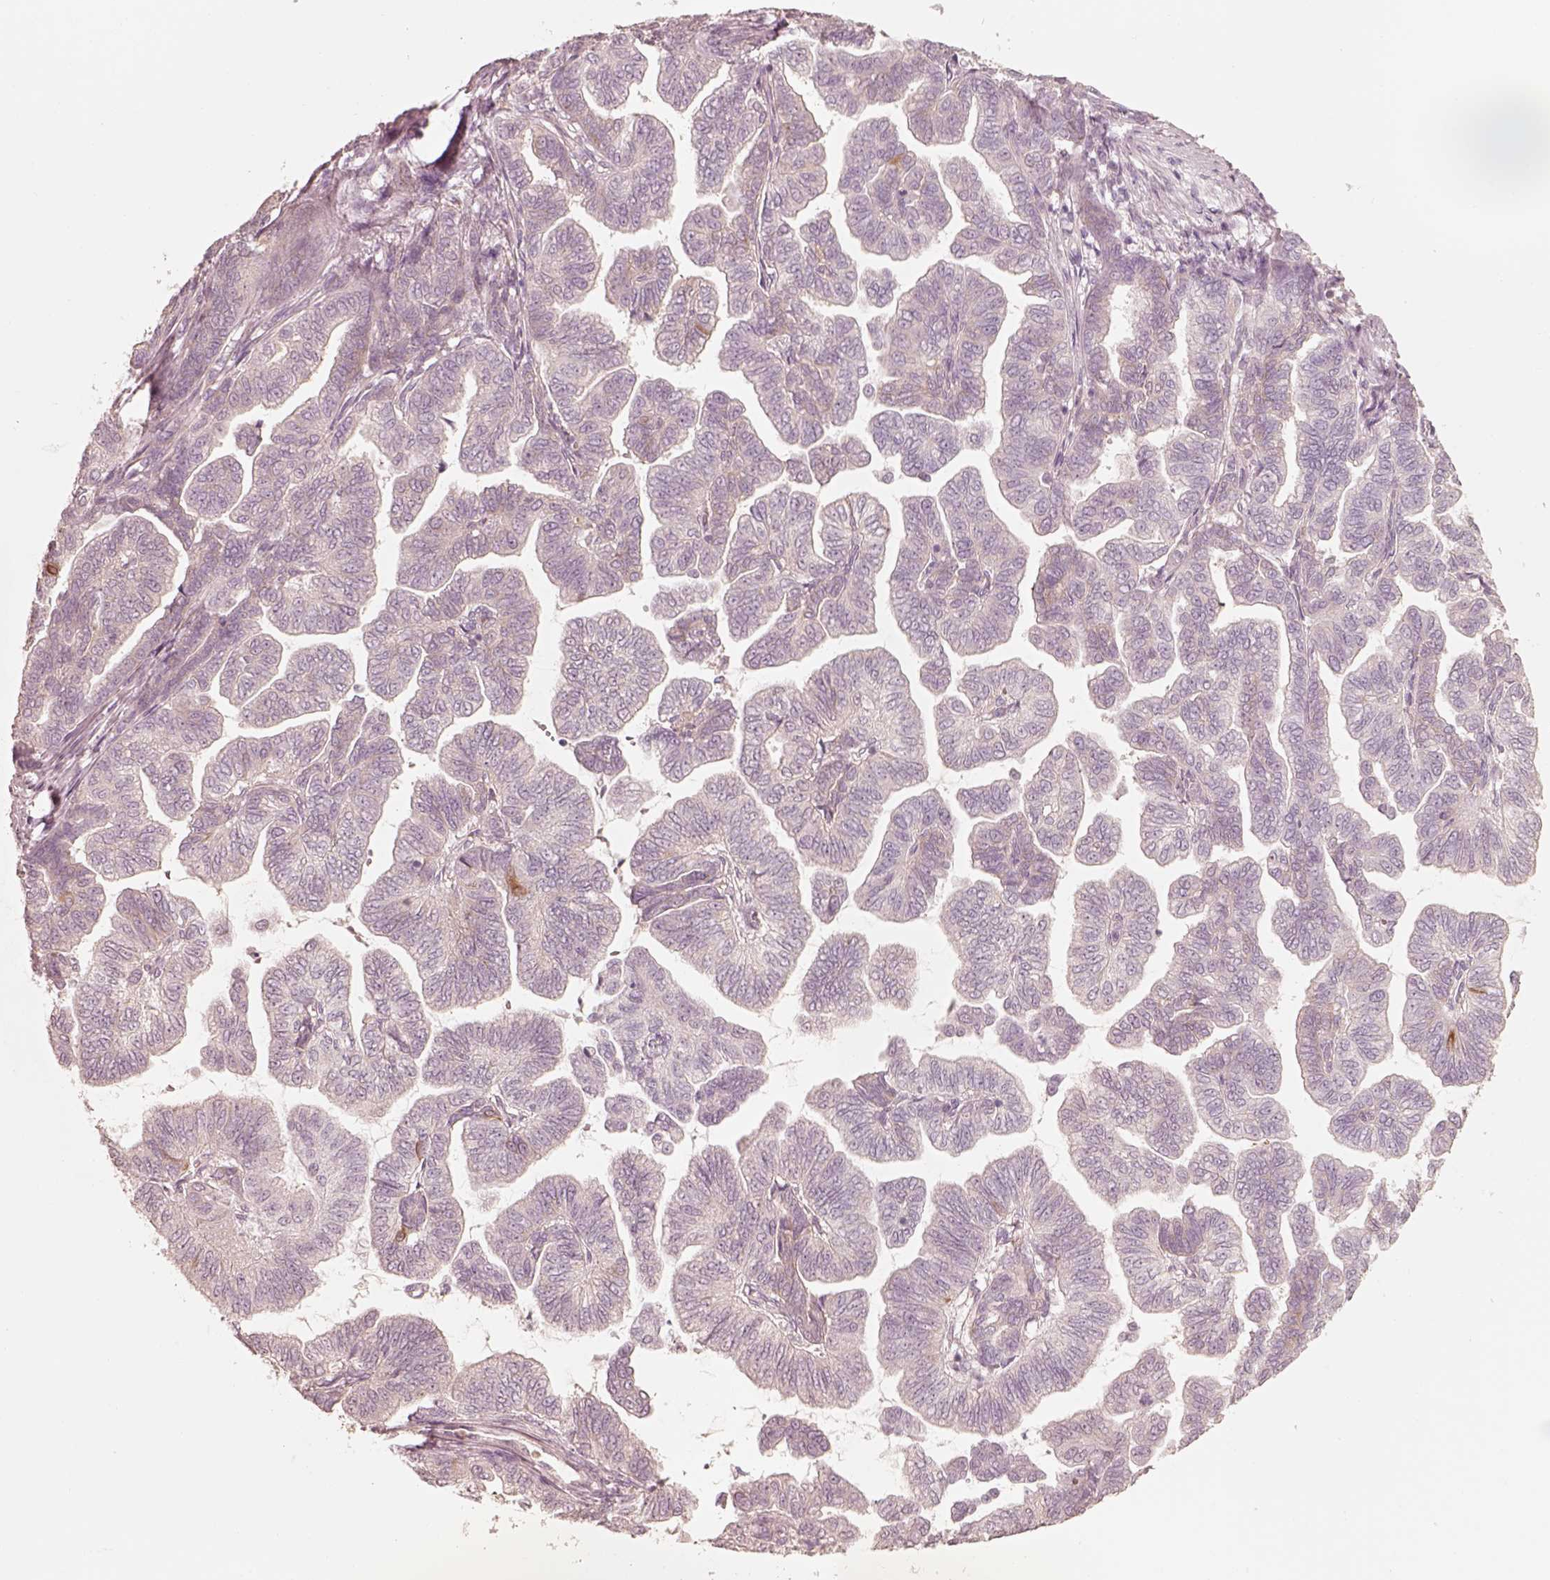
{"staining": {"intensity": "negative", "quantity": "none", "location": "none"}, "tissue": "stomach cancer", "cell_type": "Tumor cells", "image_type": "cancer", "snomed": [{"axis": "morphology", "description": "Adenocarcinoma, NOS"}, {"axis": "topography", "description": "Stomach"}], "caption": "Immunohistochemical staining of adenocarcinoma (stomach) exhibits no significant positivity in tumor cells.", "gene": "RAB3C", "patient": {"sex": "male", "age": 83}}